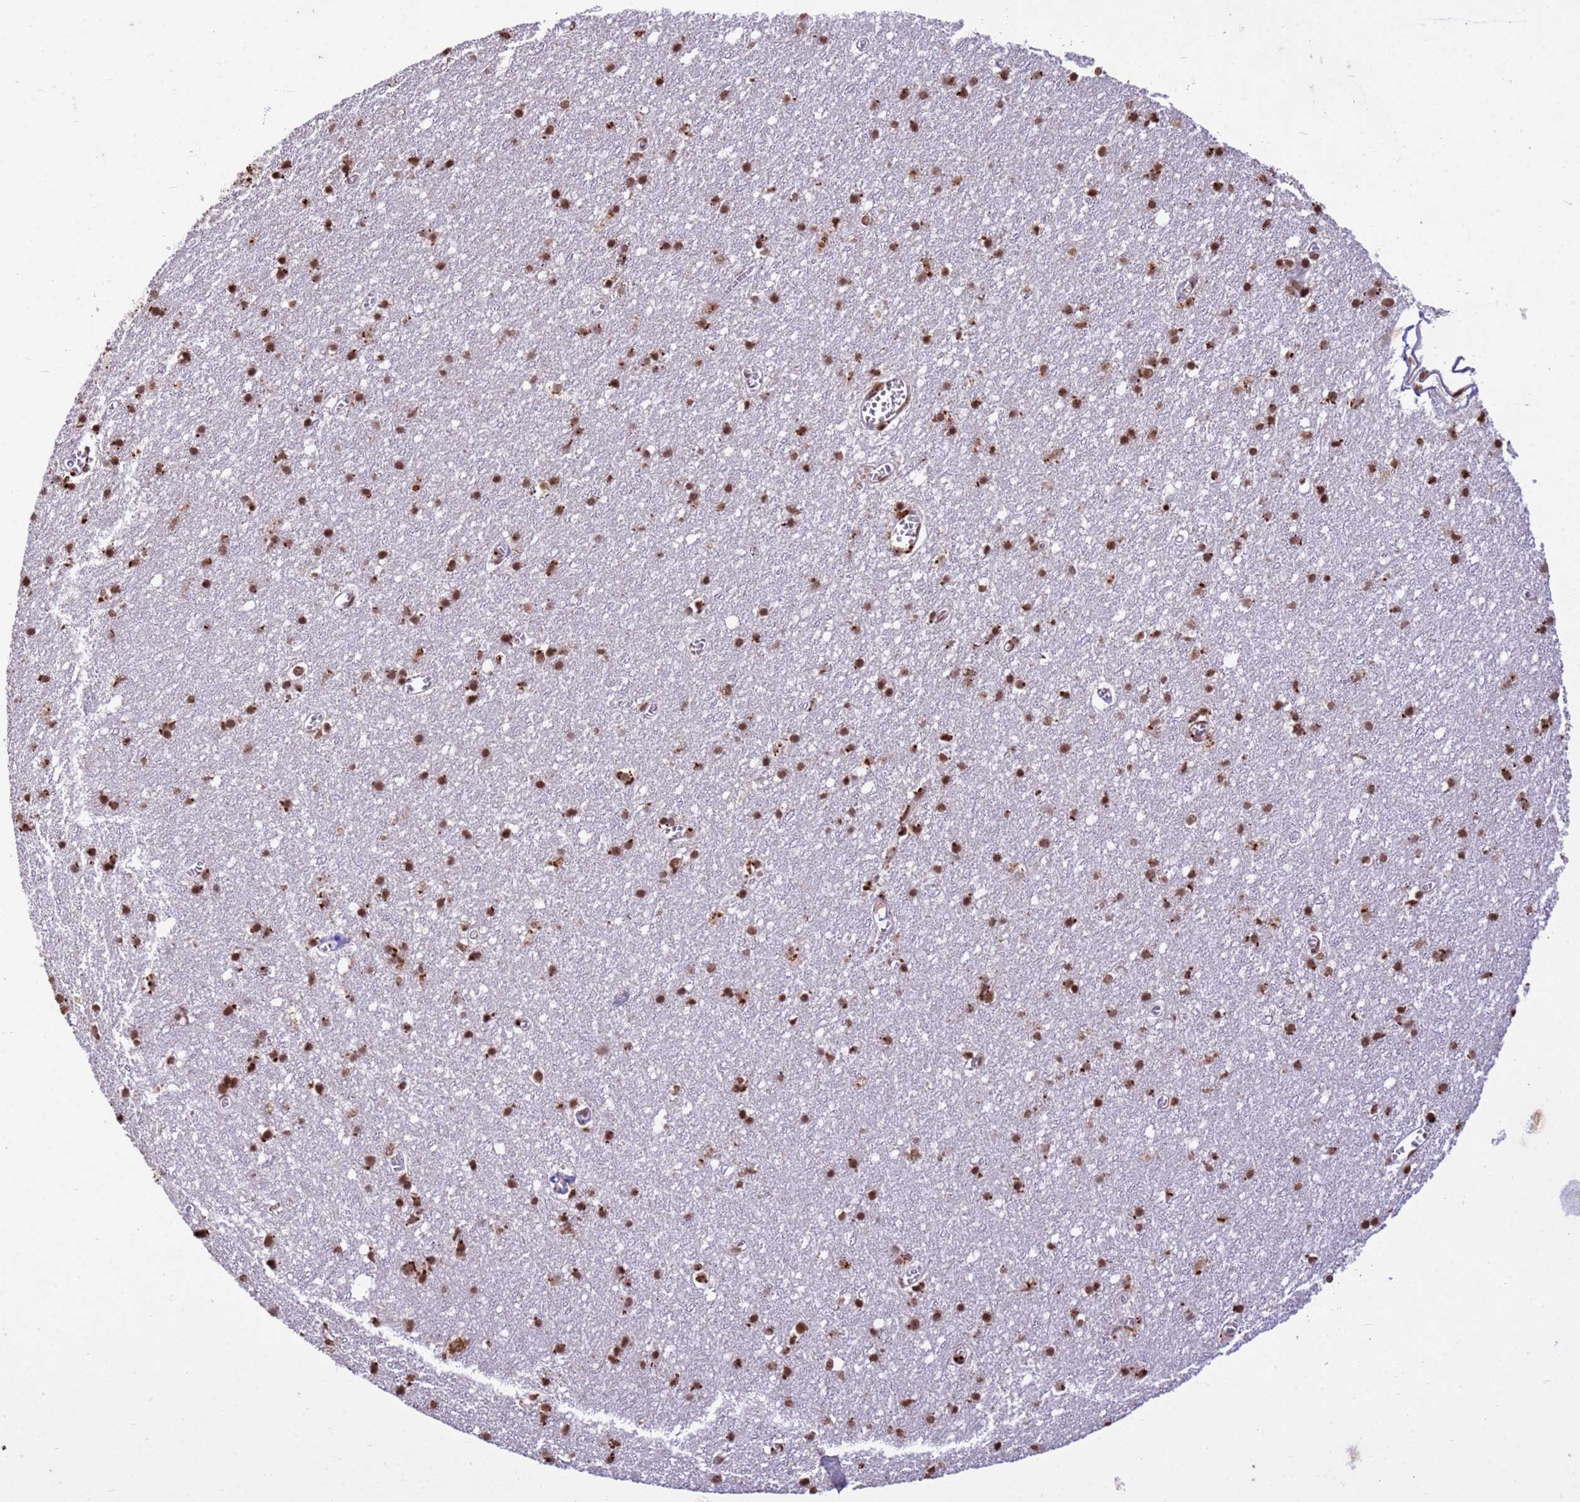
{"staining": {"intensity": "strong", "quantity": ">75%", "location": "nuclear"}, "tissue": "cerebral cortex", "cell_type": "Endothelial cells", "image_type": "normal", "snomed": [{"axis": "morphology", "description": "Normal tissue, NOS"}, {"axis": "topography", "description": "Cerebral cortex"}], "caption": "Endothelial cells display strong nuclear staining in about >75% of cells in normal cerebral cortex. The staining was performed using DAB (3,3'-diaminobenzidine), with brown indicating positive protein expression. Nuclei are stained blue with hematoxylin.", "gene": "H3", "patient": {"sex": "female", "age": 64}}